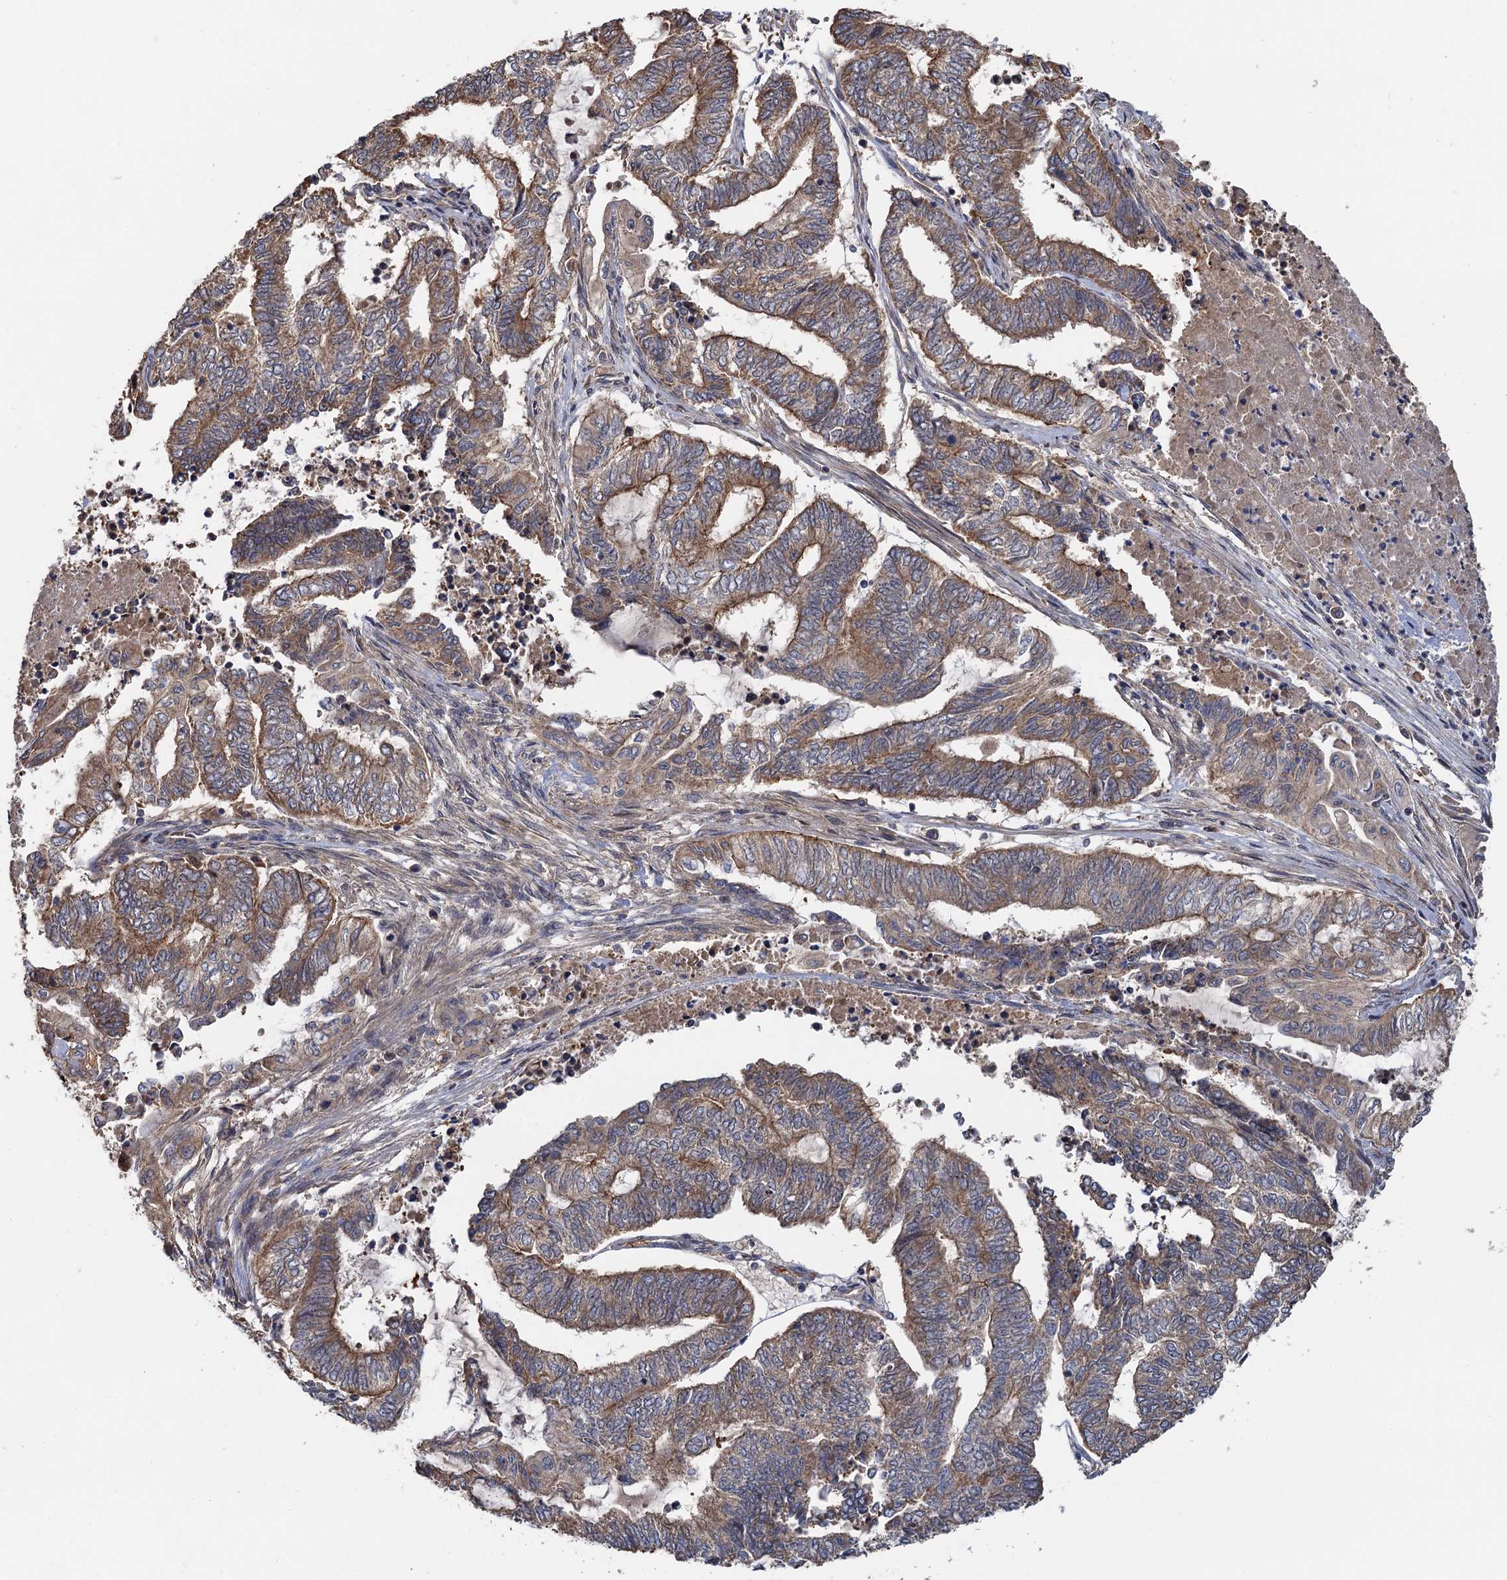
{"staining": {"intensity": "moderate", "quantity": ">75%", "location": "cytoplasmic/membranous"}, "tissue": "endometrial cancer", "cell_type": "Tumor cells", "image_type": "cancer", "snomed": [{"axis": "morphology", "description": "Adenocarcinoma, NOS"}, {"axis": "topography", "description": "Uterus"}, {"axis": "topography", "description": "Endometrium"}], "caption": "Immunohistochemistry of adenocarcinoma (endometrial) shows medium levels of moderate cytoplasmic/membranous positivity in about >75% of tumor cells.", "gene": "SNX32", "patient": {"sex": "female", "age": 70}}